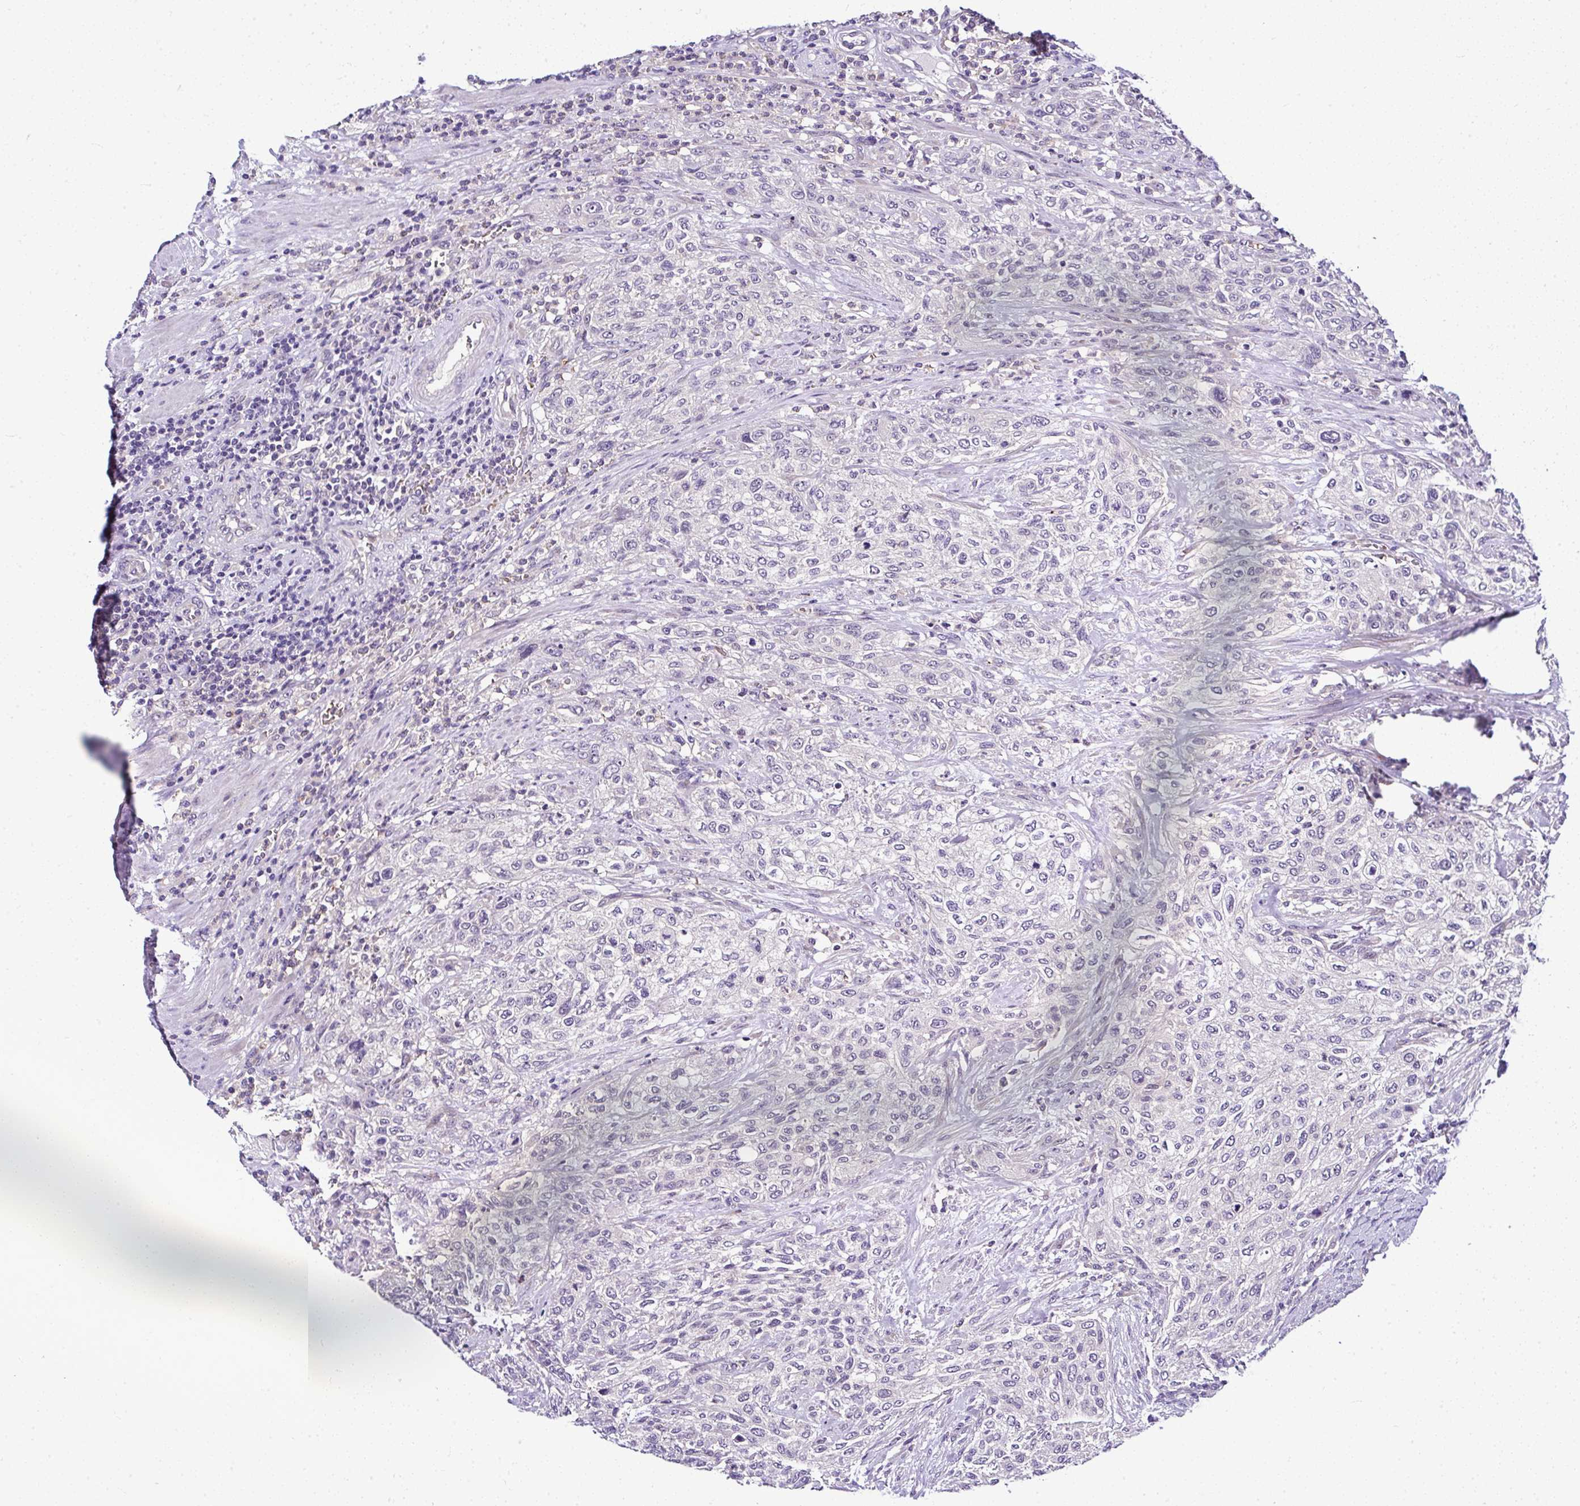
{"staining": {"intensity": "negative", "quantity": "none", "location": "none"}, "tissue": "urothelial cancer", "cell_type": "Tumor cells", "image_type": "cancer", "snomed": [{"axis": "morphology", "description": "Normal tissue, NOS"}, {"axis": "morphology", "description": "Urothelial carcinoma, NOS"}, {"axis": "topography", "description": "Urinary bladder"}, {"axis": "topography", "description": "Peripheral nerve tissue"}], "caption": "Tumor cells show no significant protein expression in urothelial cancer. (IHC, brightfield microscopy, high magnification).", "gene": "DEPDC5", "patient": {"sex": "male", "age": 35}}